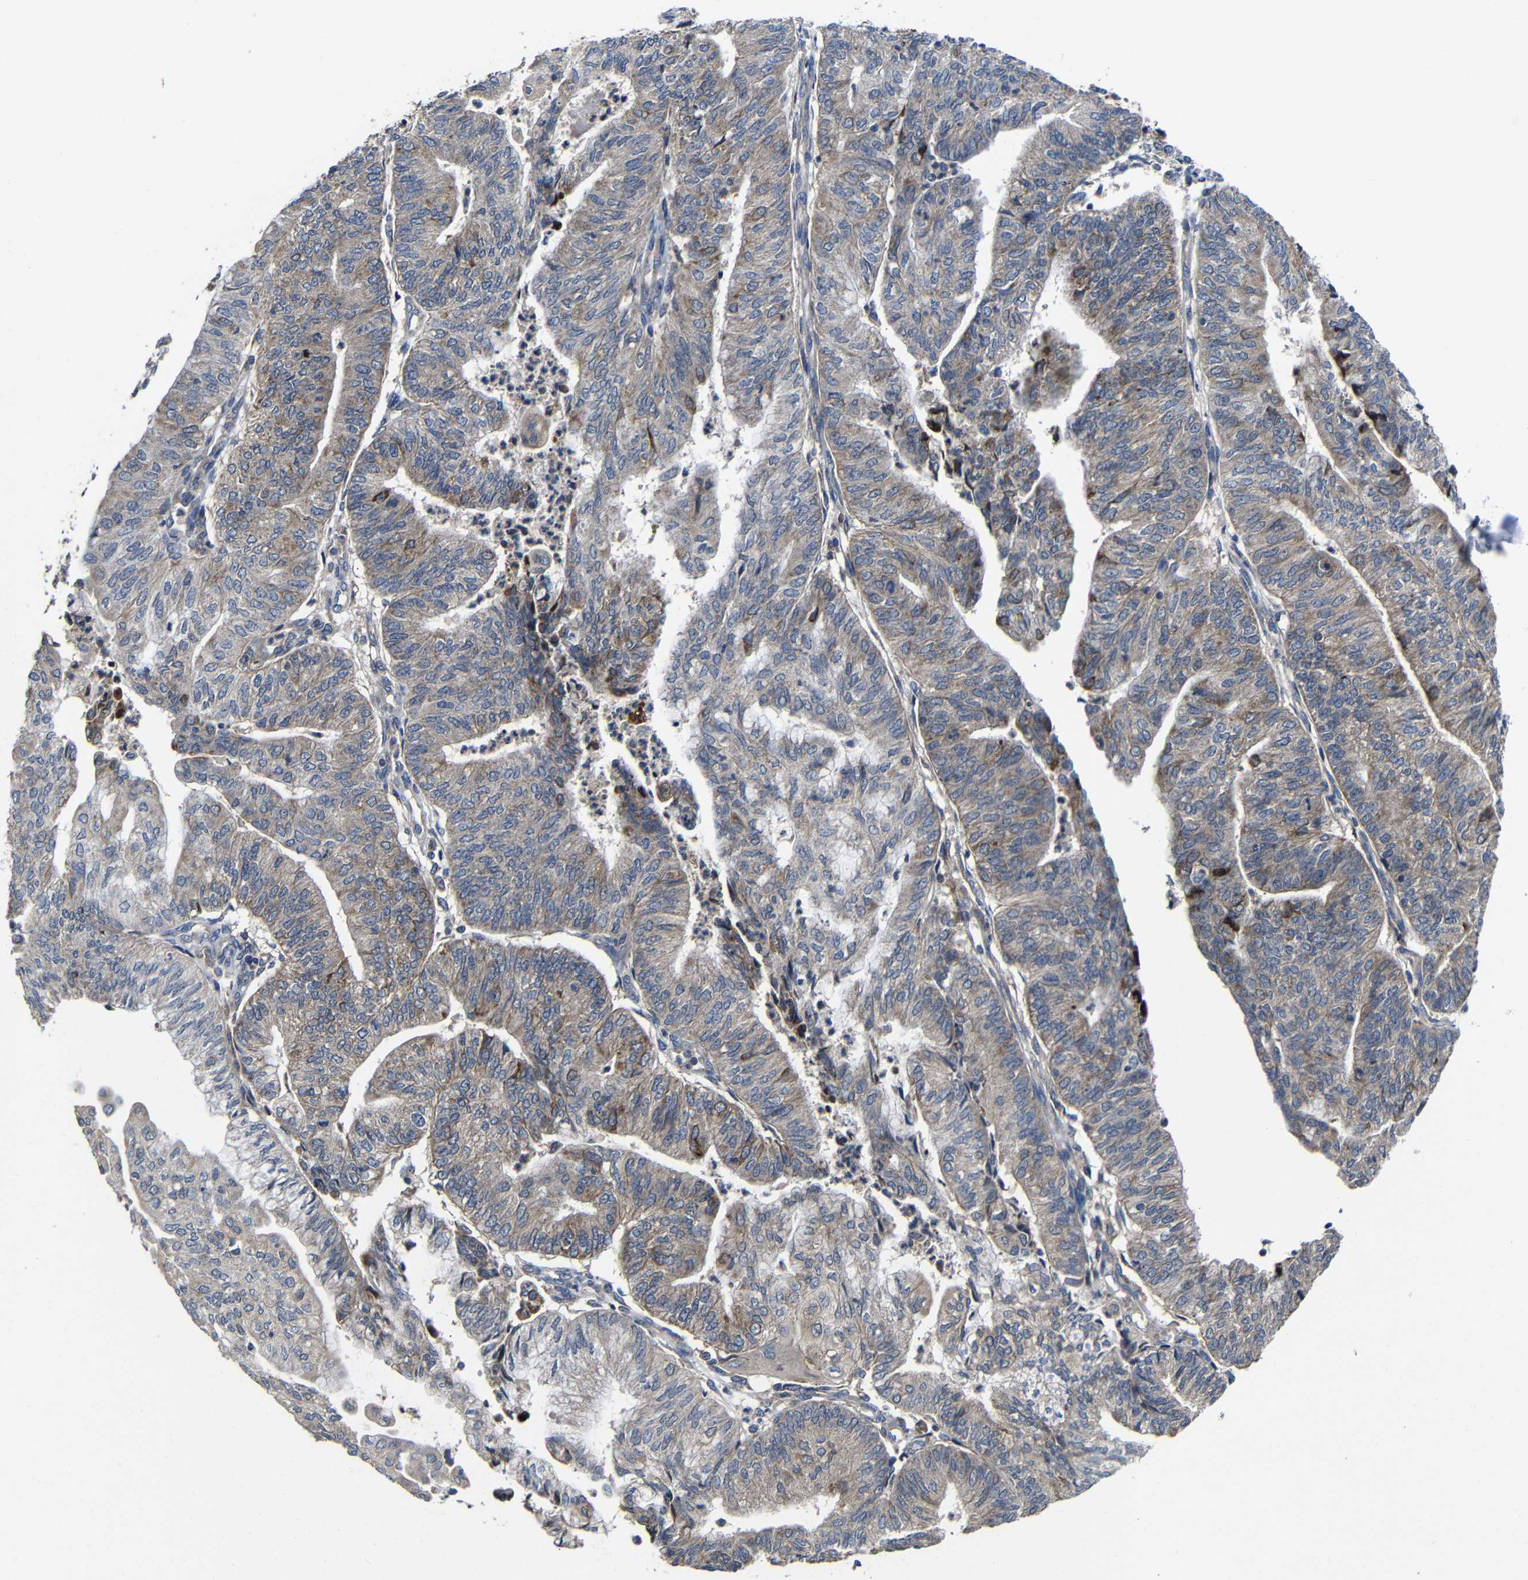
{"staining": {"intensity": "weak", "quantity": ">75%", "location": "cytoplasmic/membranous"}, "tissue": "endometrial cancer", "cell_type": "Tumor cells", "image_type": "cancer", "snomed": [{"axis": "morphology", "description": "Adenocarcinoma, NOS"}, {"axis": "topography", "description": "Endometrium"}], "caption": "The immunohistochemical stain labels weak cytoplasmic/membranous expression in tumor cells of endometrial cancer tissue. (IHC, brightfield microscopy, high magnification).", "gene": "LPAR5", "patient": {"sex": "female", "age": 59}}